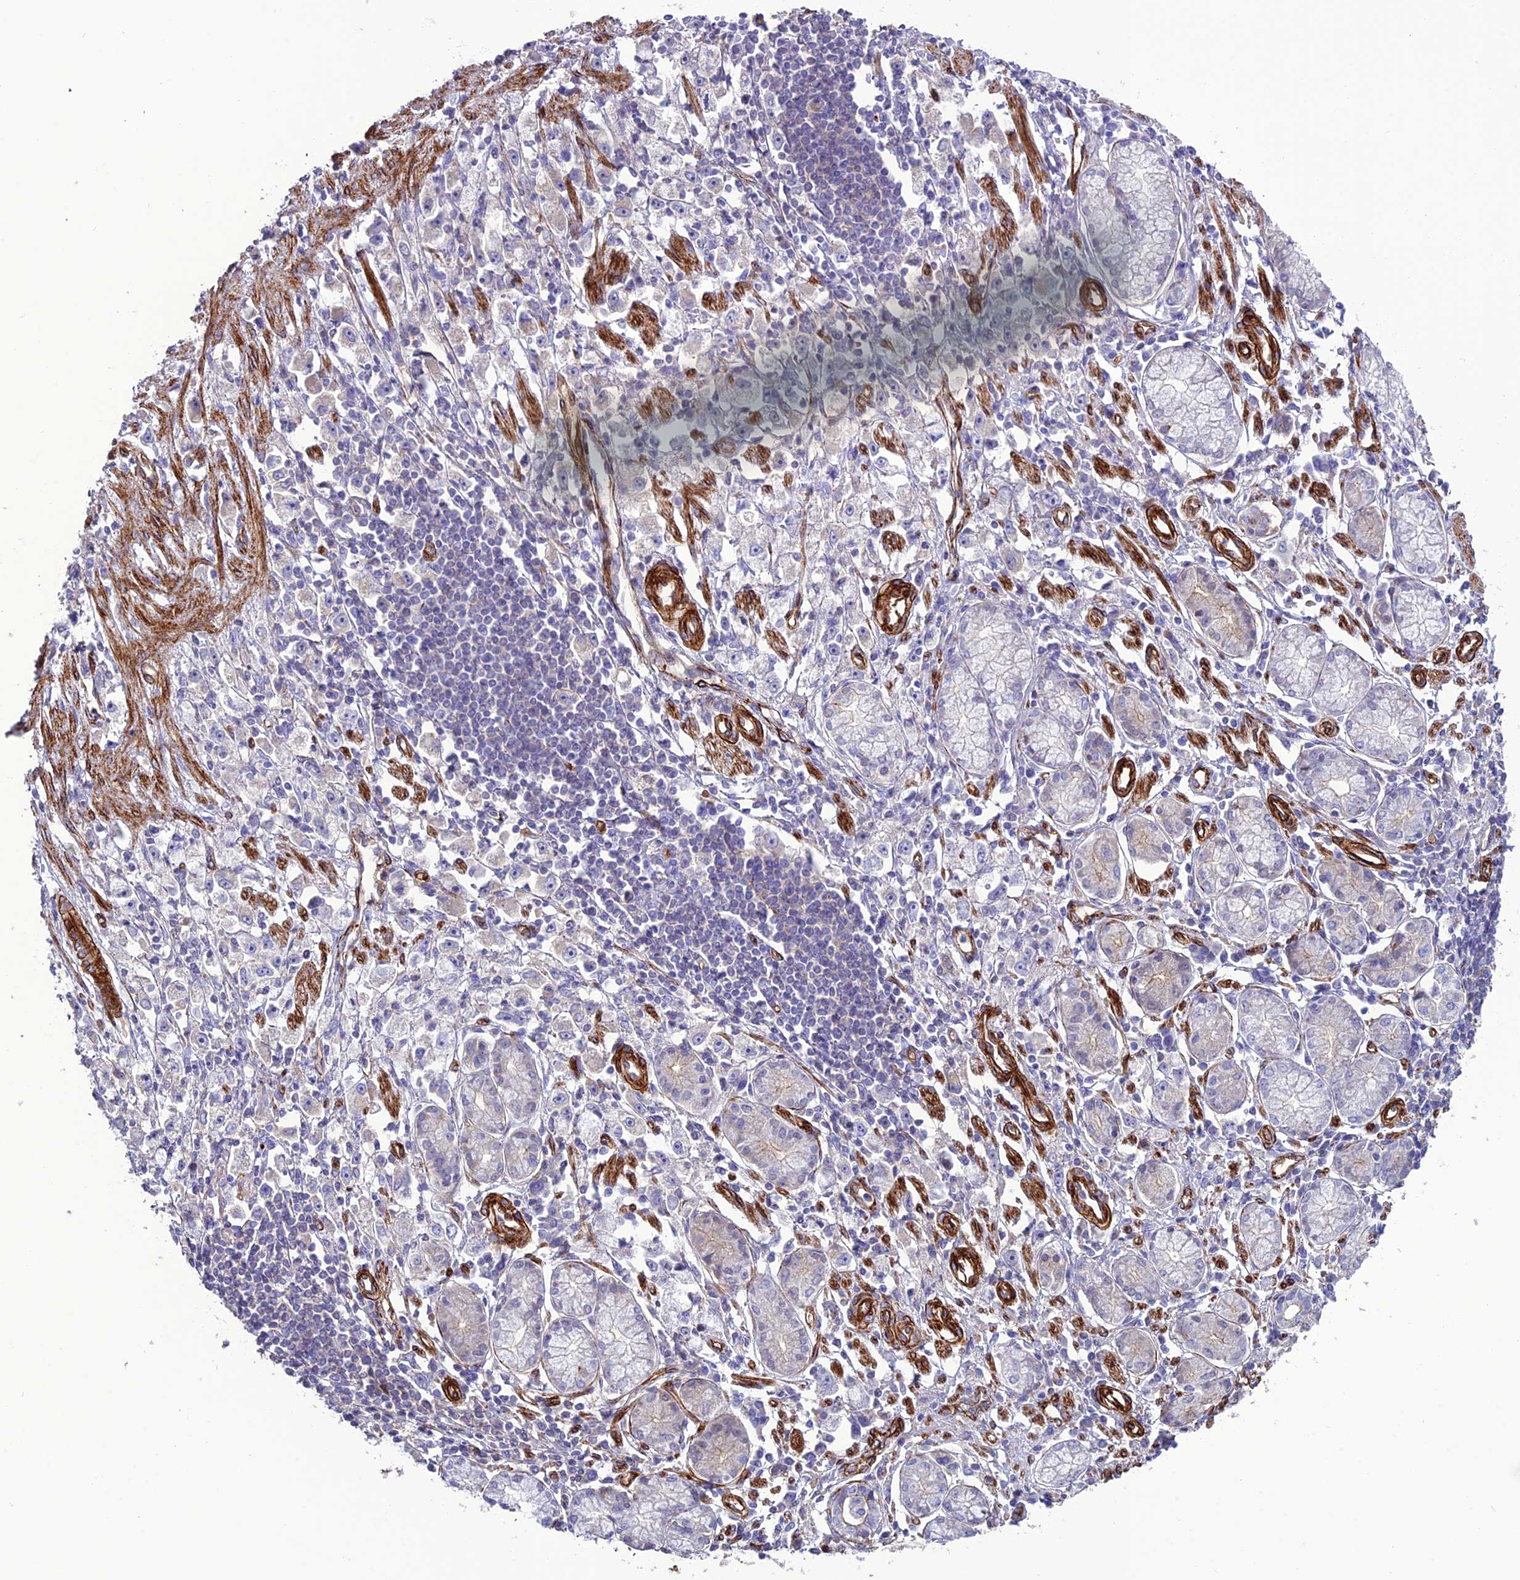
{"staining": {"intensity": "negative", "quantity": "none", "location": "none"}, "tissue": "stomach cancer", "cell_type": "Tumor cells", "image_type": "cancer", "snomed": [{"axis": "morphology", "description": "Adenocarcinoma, NOS"}, {"axis": "topography", "description": "Stomach"}], "caption": "This is a histopathology image of immunohistochemistry staining of stomach adenocarcinoma, which shows no expression in tumor cells.", "gene": "REX1BD", "patient": {"sex": "female", "age": 59}}